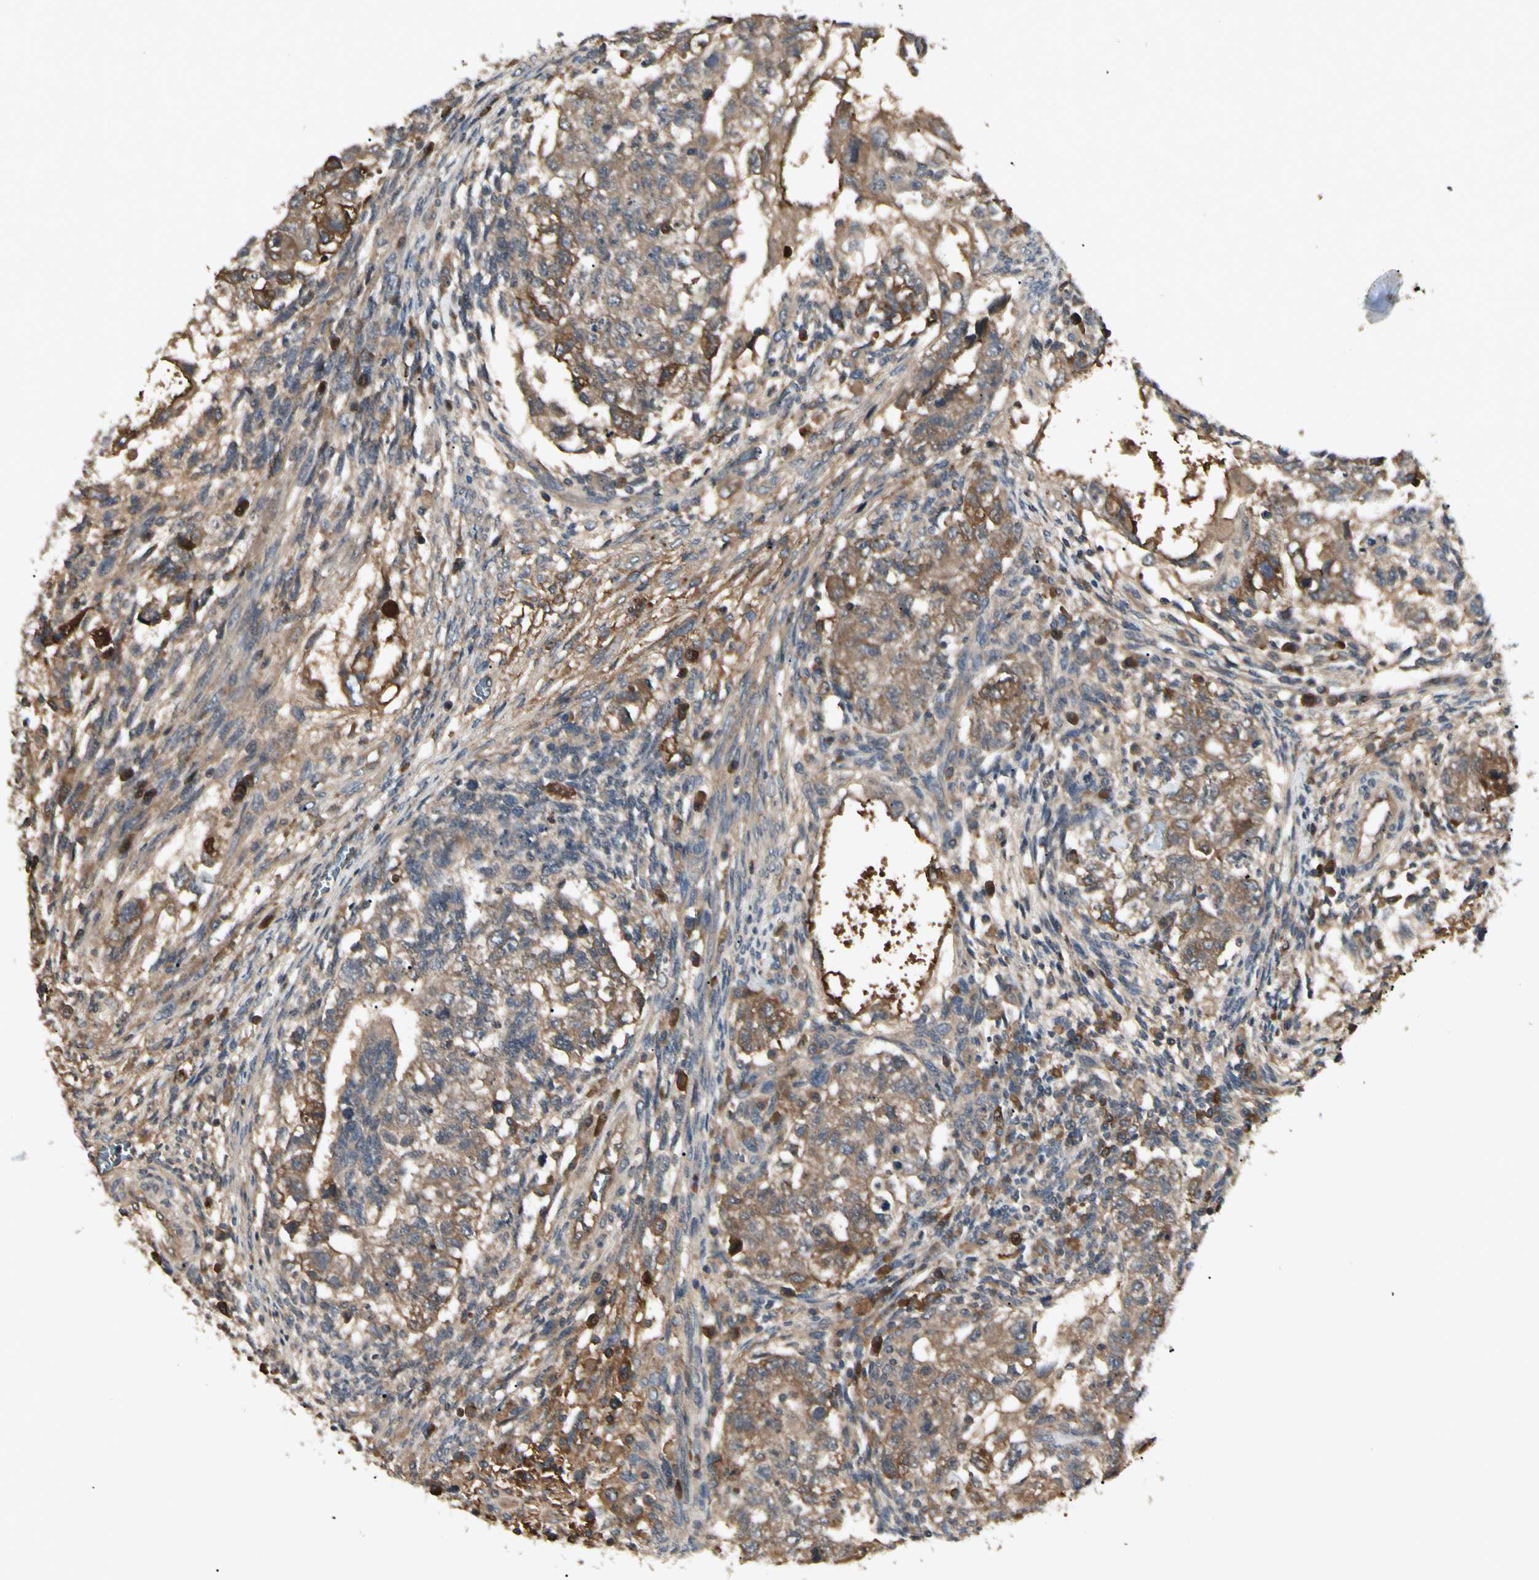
{"staining": {"intensity": "moderate", "quantity": ">75%", "location": "cytoplasmic/membranous"}, "tissue": "testis cancer", "cell_type": "Tumor cells", "image_type": "cancer", "snomed": [{"axis": "morphology", "description": "Normal tissue, NOS"}, {"axis": "morphology", "description": "Carcinoma, Embryonal, NOS"}, {"axis": "topography", "description": "Testis"}], "caption": "Protein expression by immunohistochemistry (IHC) shows moderate cytoplasmic/membranous positivity in about >75% of tumor cells in testis cancer.", "gene": "RNF14", "patient": {"sex": "male", "age": 36}}